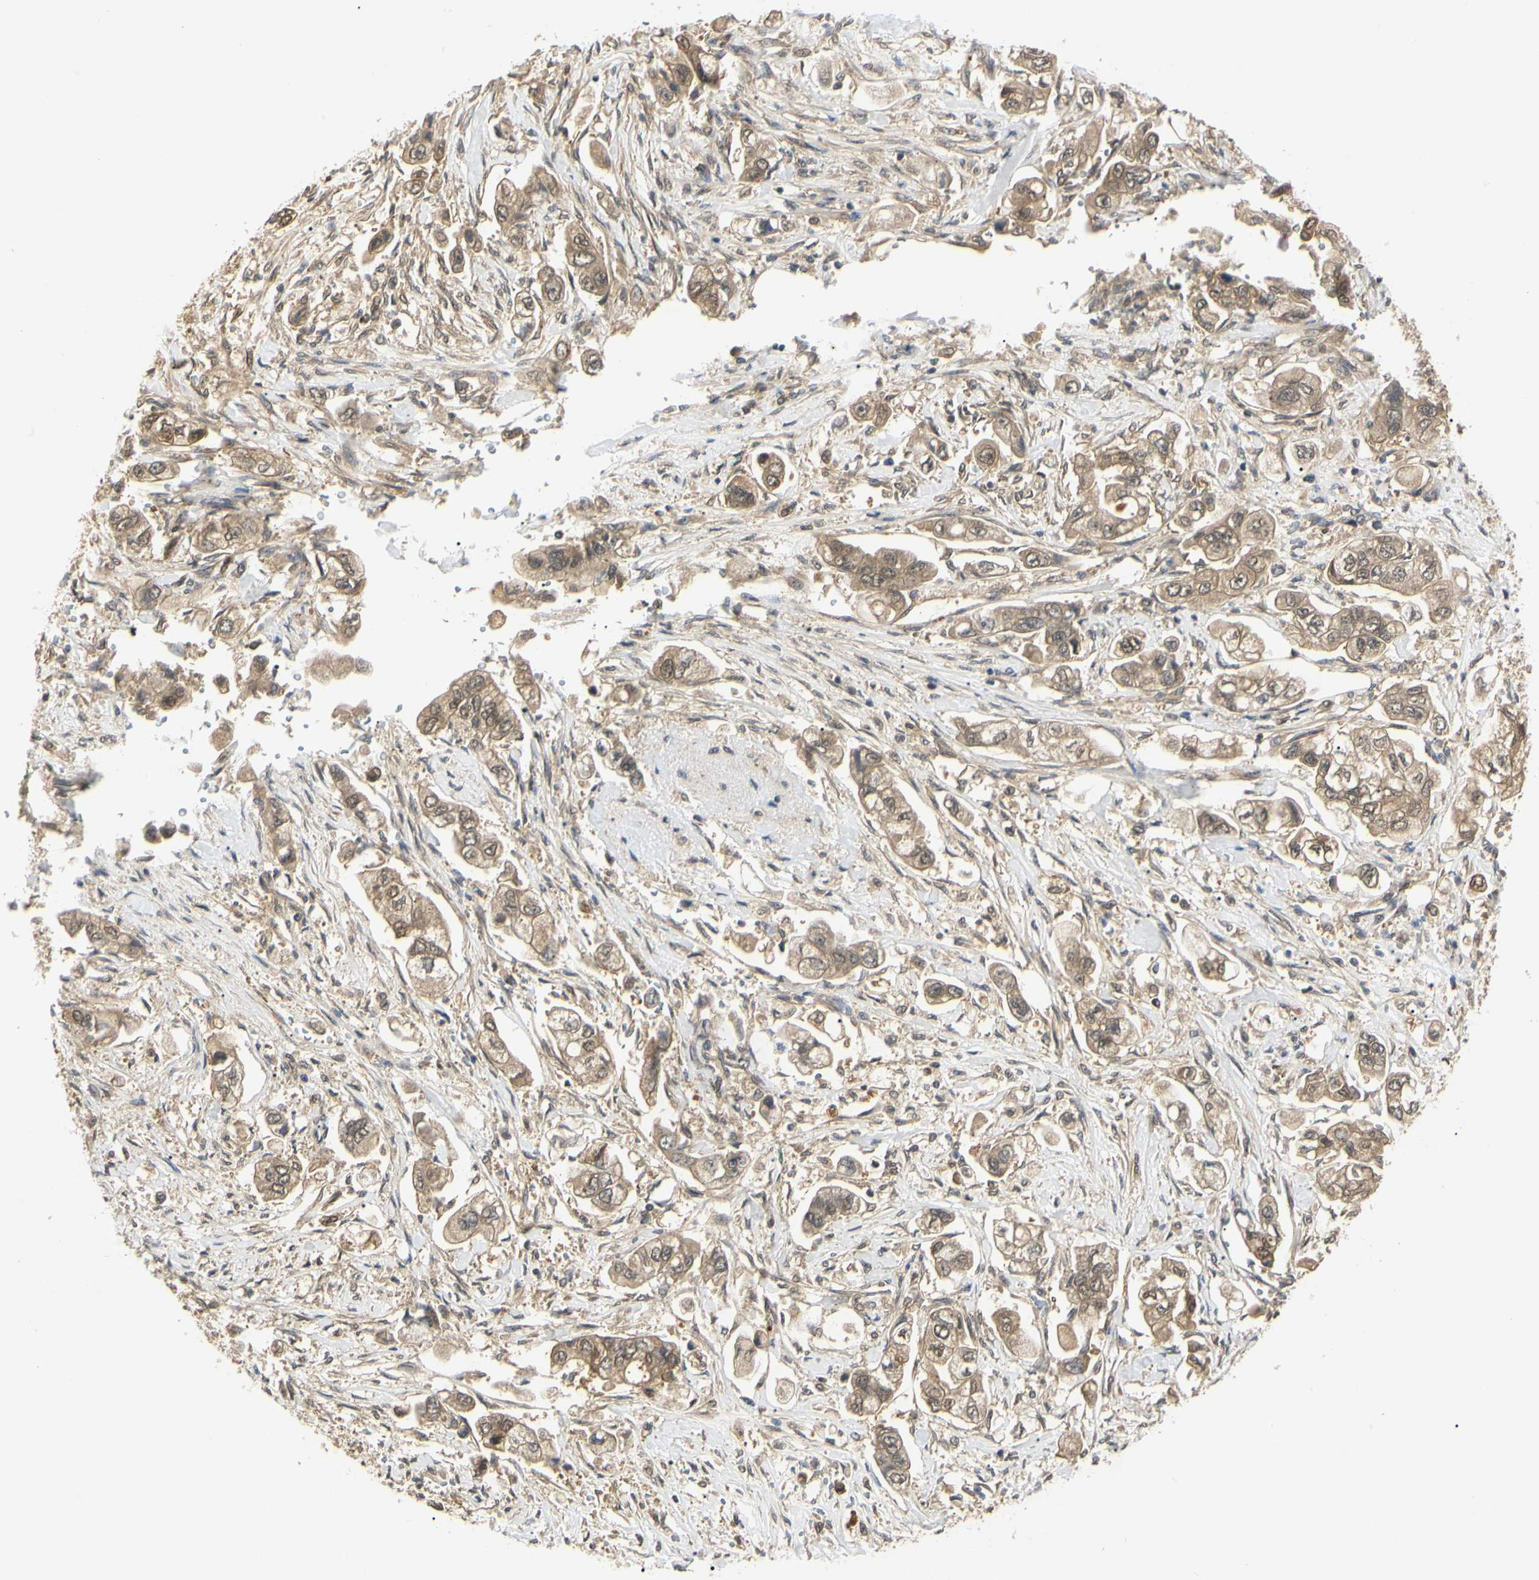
{"staining": {"intensity": "moderate", "quantity": ">75%", "location": "cytoplasmic/membranous"}, "tissue": "stomach cancer", "cell_type": "Tumor cells", "image_type": "cancer", "snomed": [{"axis": "morphology", "description": "Adenocarcinoma, NOS"}, {"axis": "topography", "description": "Stomach"}], "caption": "Immunohistochemistry micrograph of human stomach cancer stained for a protein (brown), which shows medium levels of moderate cytoplasmic/membranous expression in approximately >75% of tumor cells.", "gene": "UBE2Z", "patient": {"sex": "male", "age": 62}}